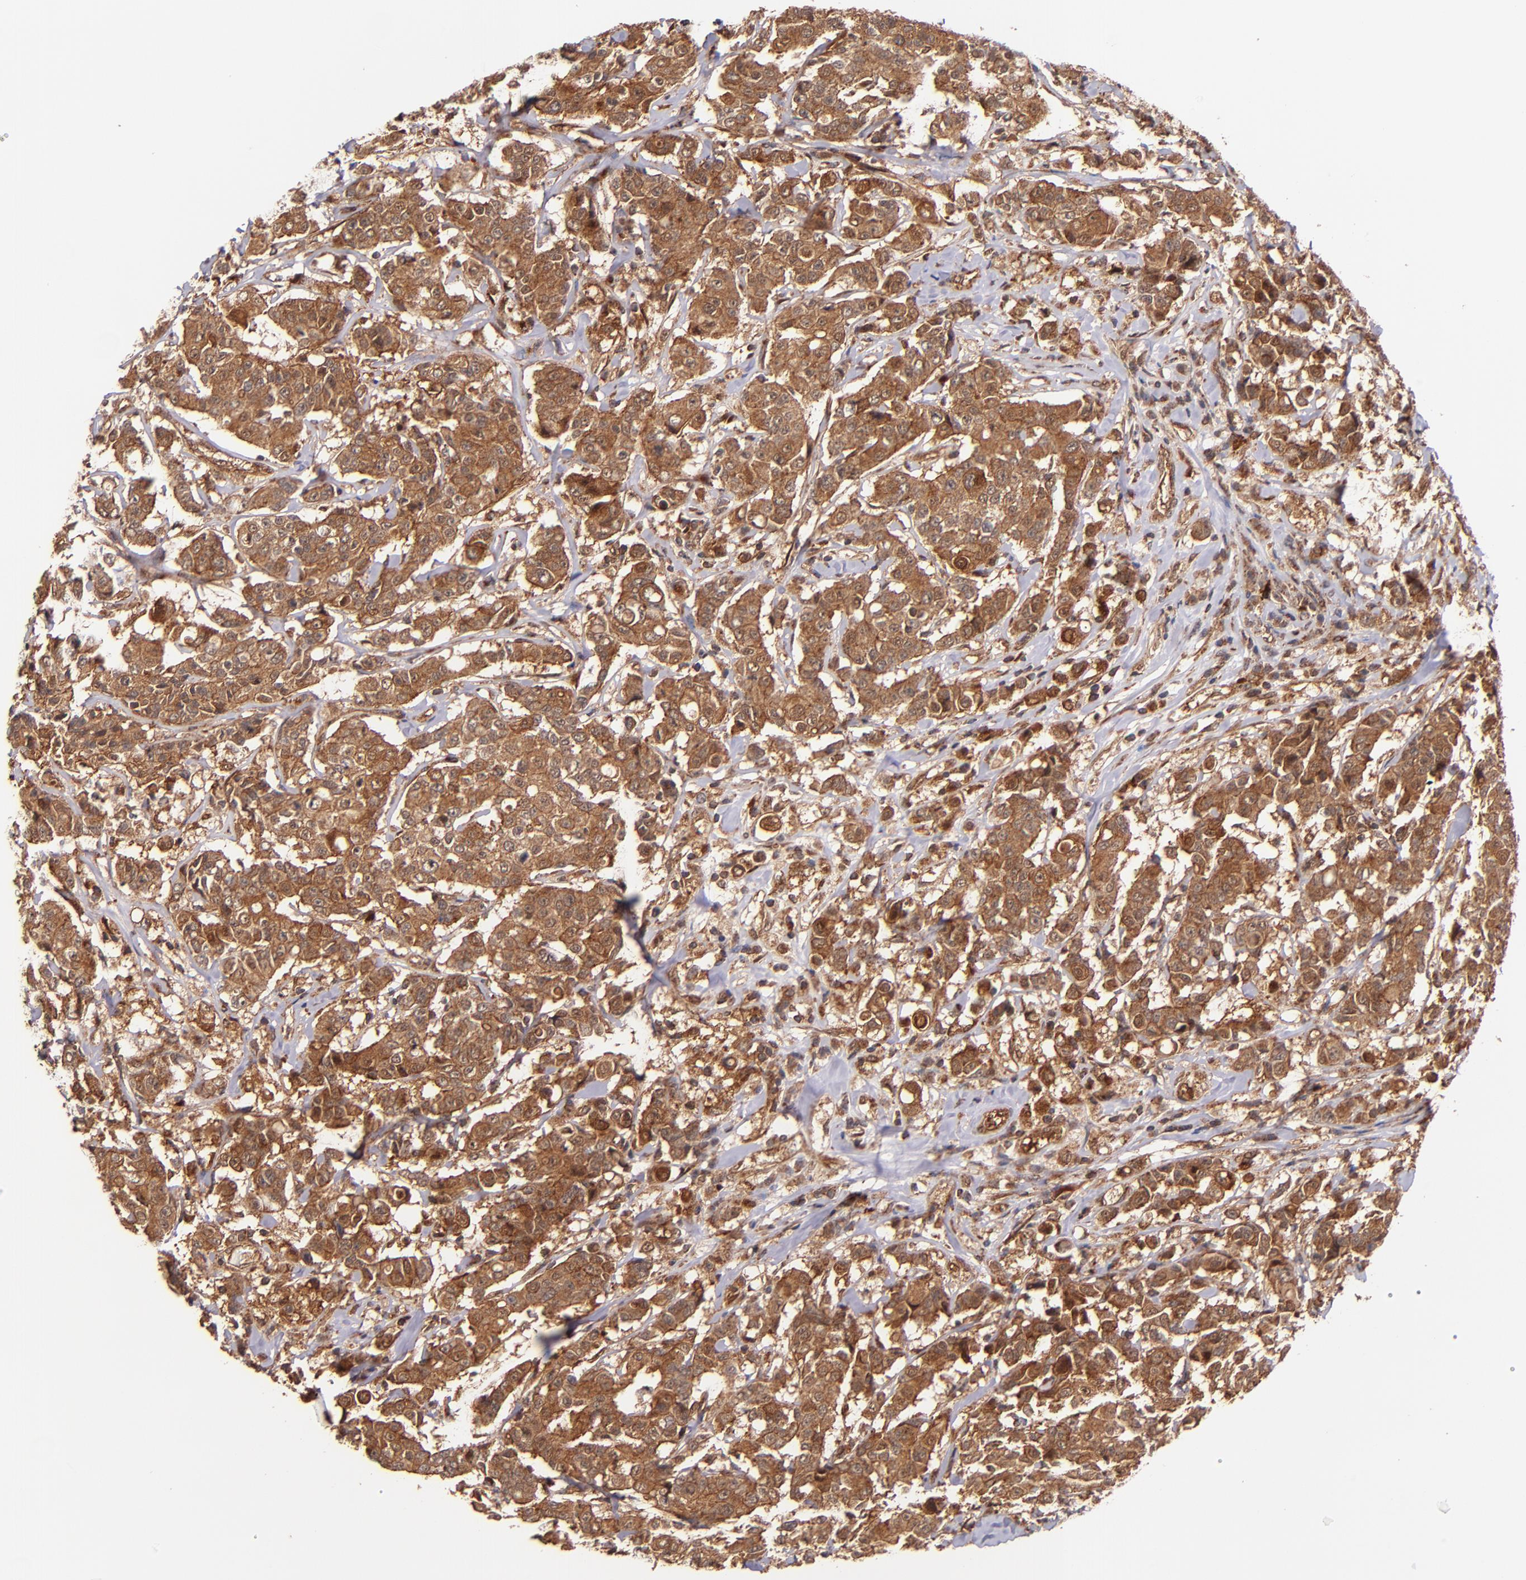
{"staining": {"intensity": "strong", "quantity": ">75%", "location": "cytoplasmic/membranous"}, "tissue": "breast cancer", "cell_type": "Tumor cells", "image_type": "cancer", "snomed": [{"axis": "morphology", "description": "Duct carcinoma"}, {"axis": "topography", "description": "Breast"}], "caption": "IHC image of neoplastic tissue: breast invasive ductal carcinoma stained using immunohistochemistry (IHC) displays high levels of strong protein expression localized specifically in the cytoplasmic/membranous of tumor cells, appearing as a cytoplasmic/membranous brown color.", "gene": "STX8", "patient": {"sex": "female", "age": 27}}